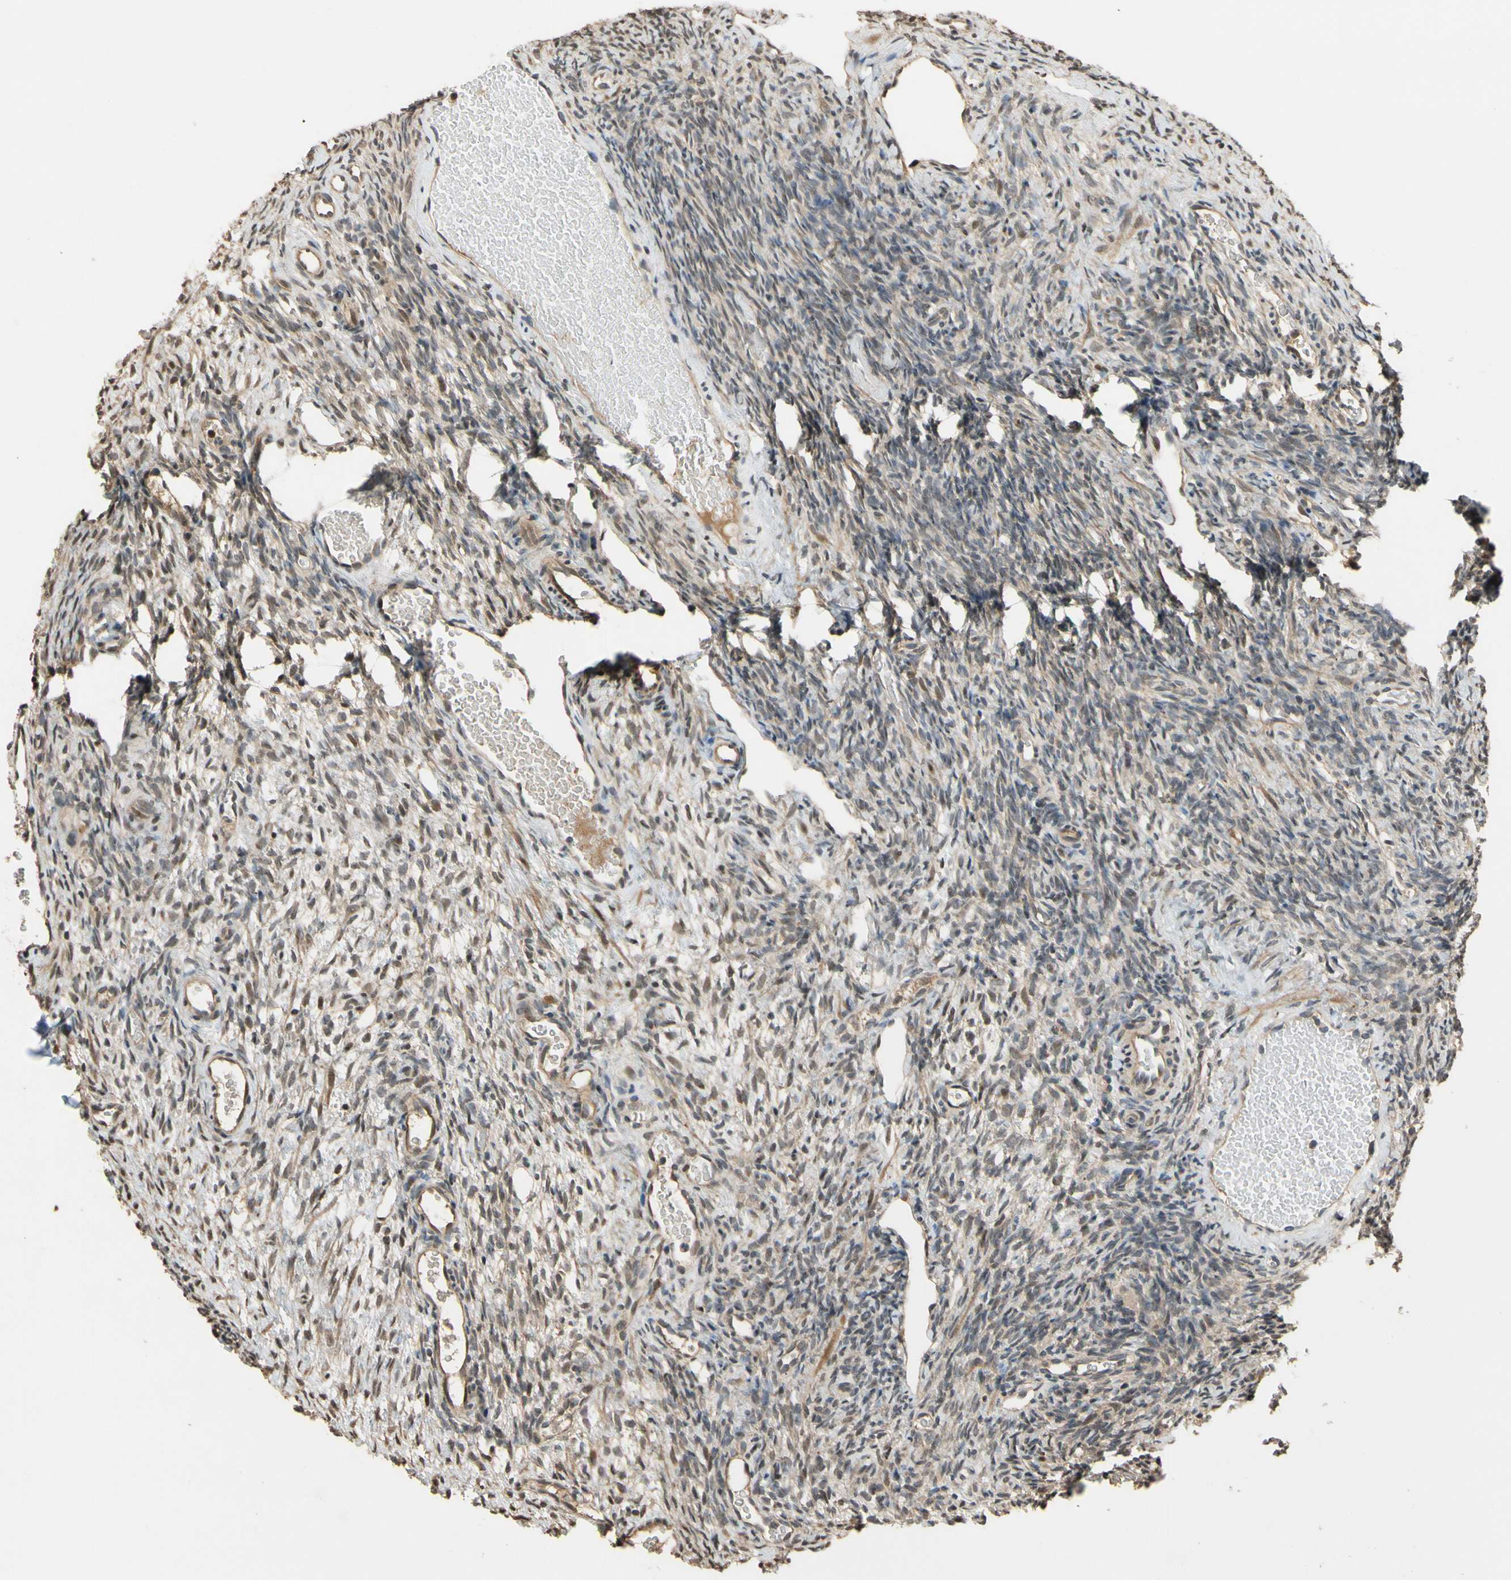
{"staining": {"intensity": "moderate", "quantity": "25%-75%", "location": "cytoplasmic/membranous,nuclear"}, "tissue": "ovary", "cell_type": "Ovarian stroma cells", "image_type": "normal", "snomed": [{"axis": "morphology", "description": "Normal tissue, NOS"}, {"axis": "topography", "description": "Ovary"}], "caption": "Ovary stained with IHC reveals moderate cytoplasmic/membranous,nuclear positivity in about 25%-75% of ovarian stroma cells.", "gene": "TMEM230", "patient": {"sex": "female", "age": 35}}